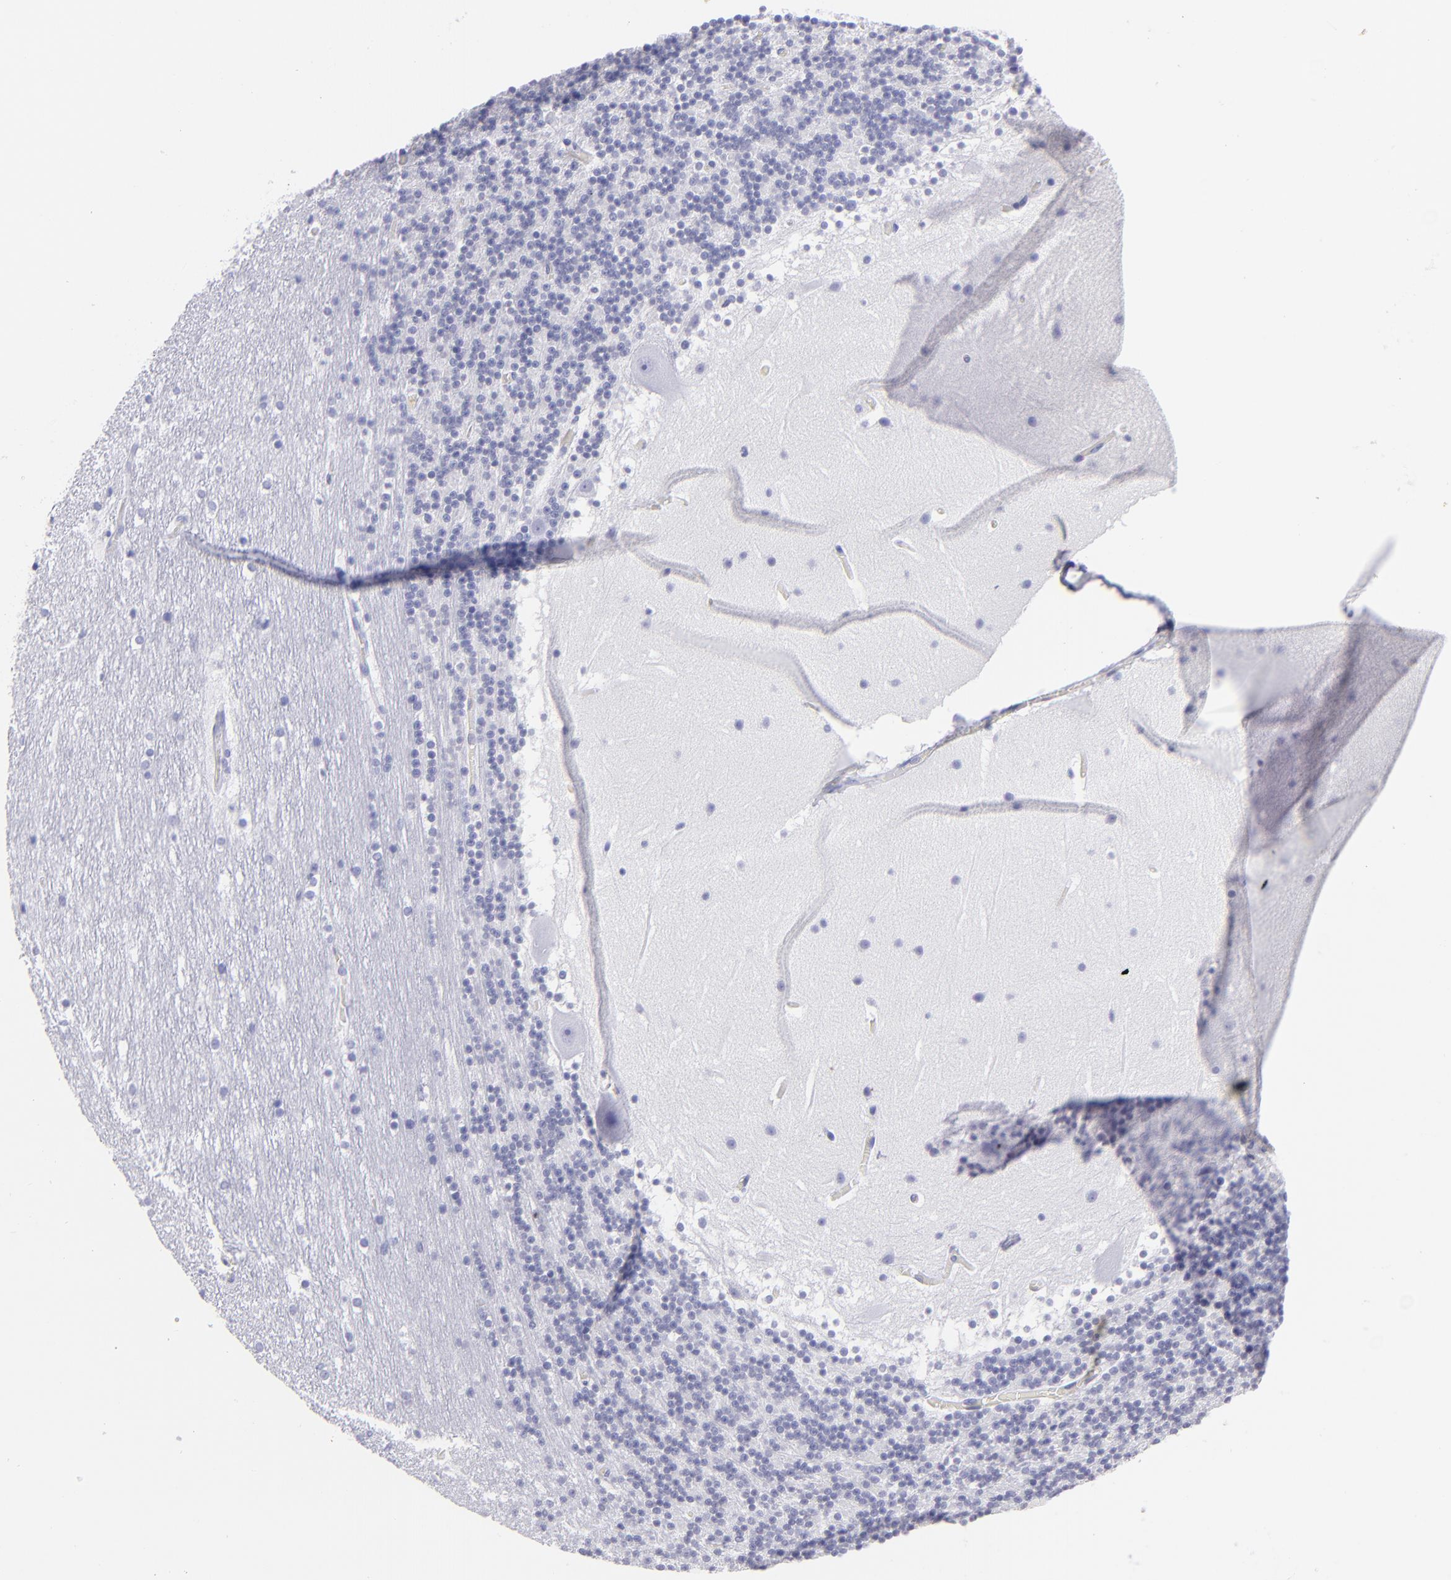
{"staining": {"intensity": "negative", "quantity": "none", "location": "none"}, "tissue": "cerebellum", "cell_type": "Cells in granular layer", "image_type": "normal", "snomed": [{"axis": "morphology", "description": "Normal tissue, NOS"}, {"axis": "topography", "description": "Cerebellum"}], "caption": "DAB immunohistochemical staining of unremarkable cerebellum exhibits no significant staining in cells in granular layer.", "gene": "PIP", "patient": {"sex": "male", "age": 45}}